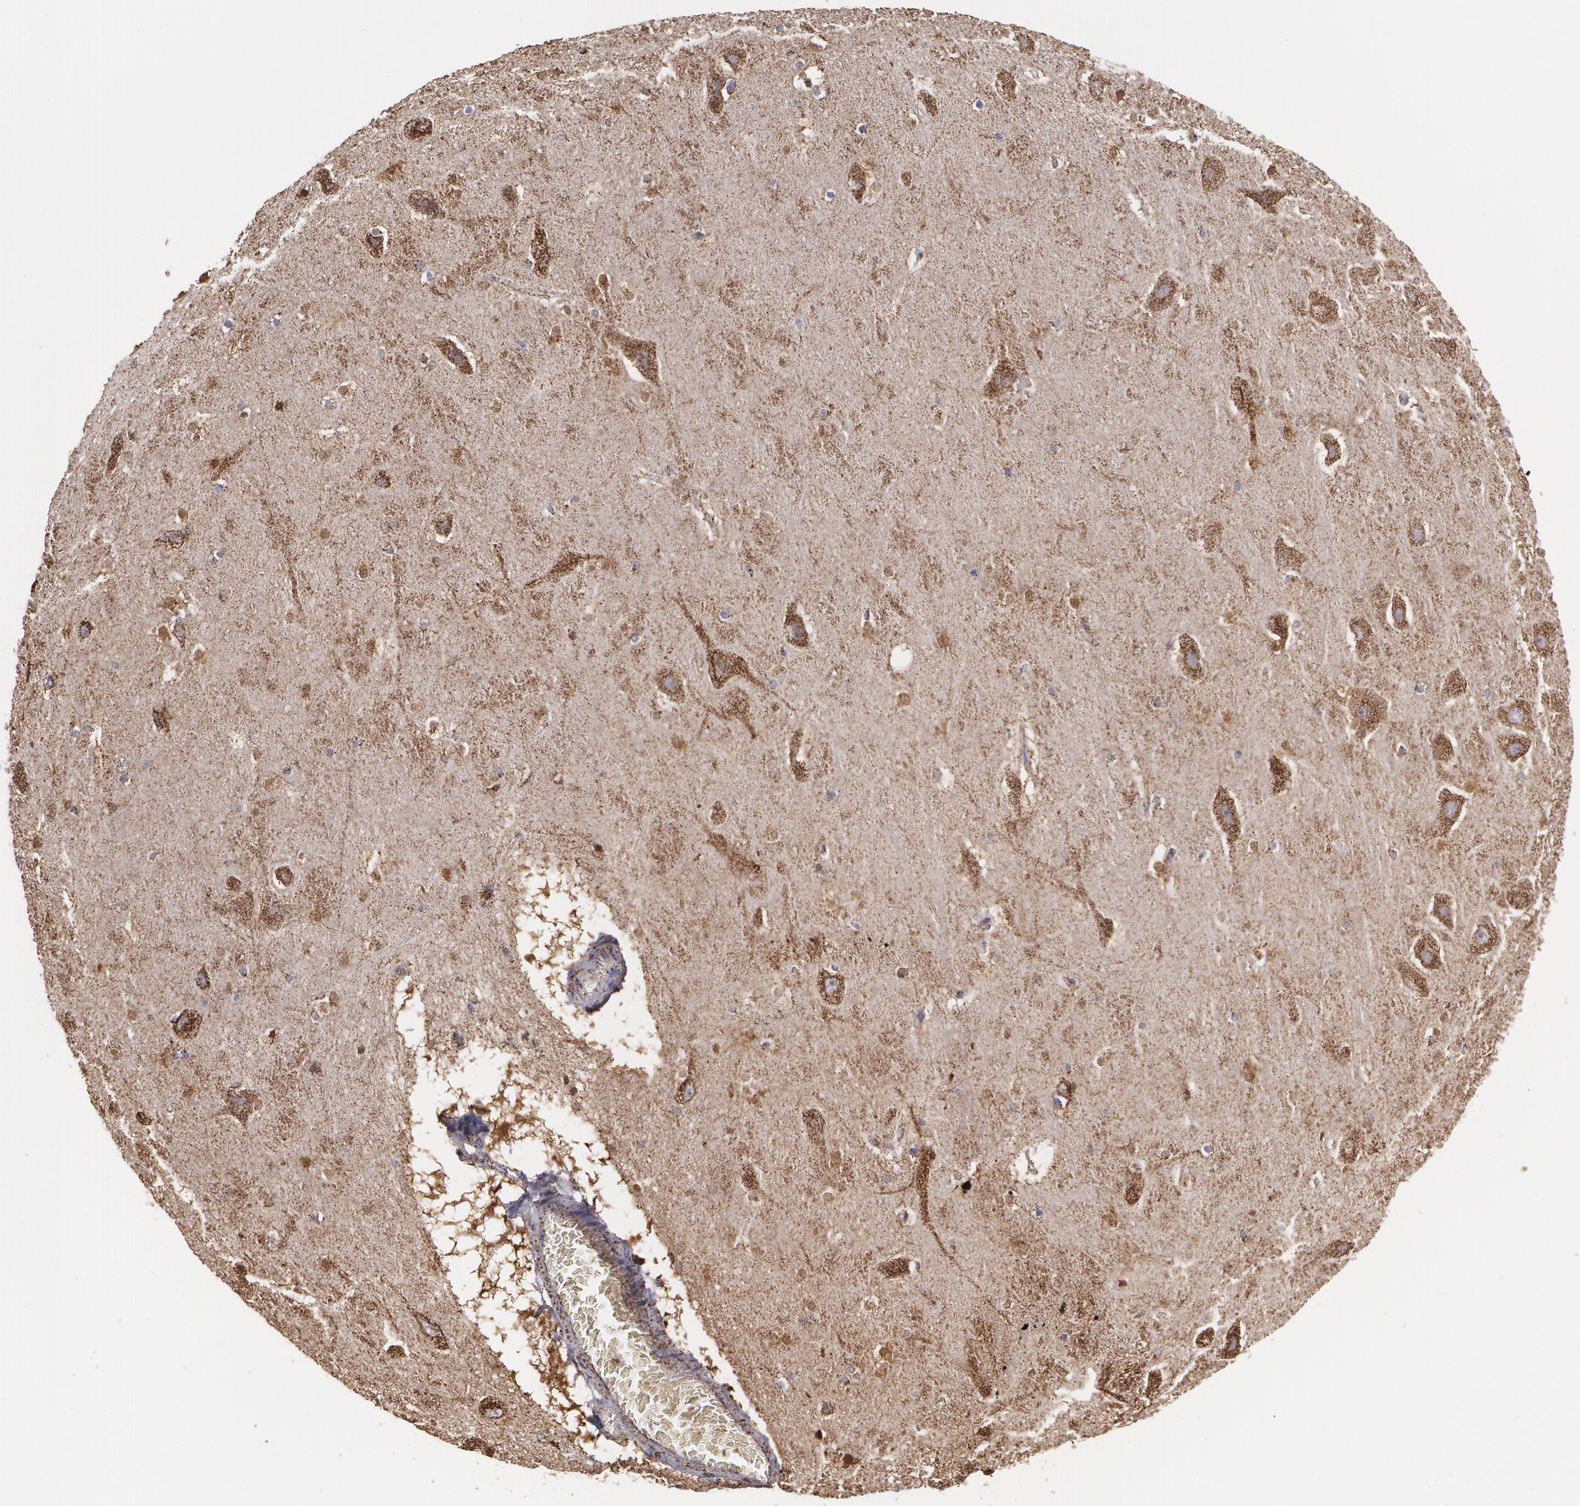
{"staining": {"intensity": "moderate", "quantity": ">75%", "location": "cytoplasmic/membranous"}, "tissue": "hippocampus", "cell_type": "Glial cells", "image_type": "normal", "snomed": [{"axis": "morphology", "description": "Normal tissue, NOS"}, {"axis": "topography", "description": "Hippocampus"}], "caption": "Moderate cytoplasmic/membranous protein expression is appreciated in about >75% of glial cells in hippocampus. (Stains: DAB (3,3'-diaminobenzidine) in brown, nuclei in blue, Microscopy: brightfield microscopy at high magnification).", "gene": "HSPD1", "patient": {"sex": "male", "age": 45}}